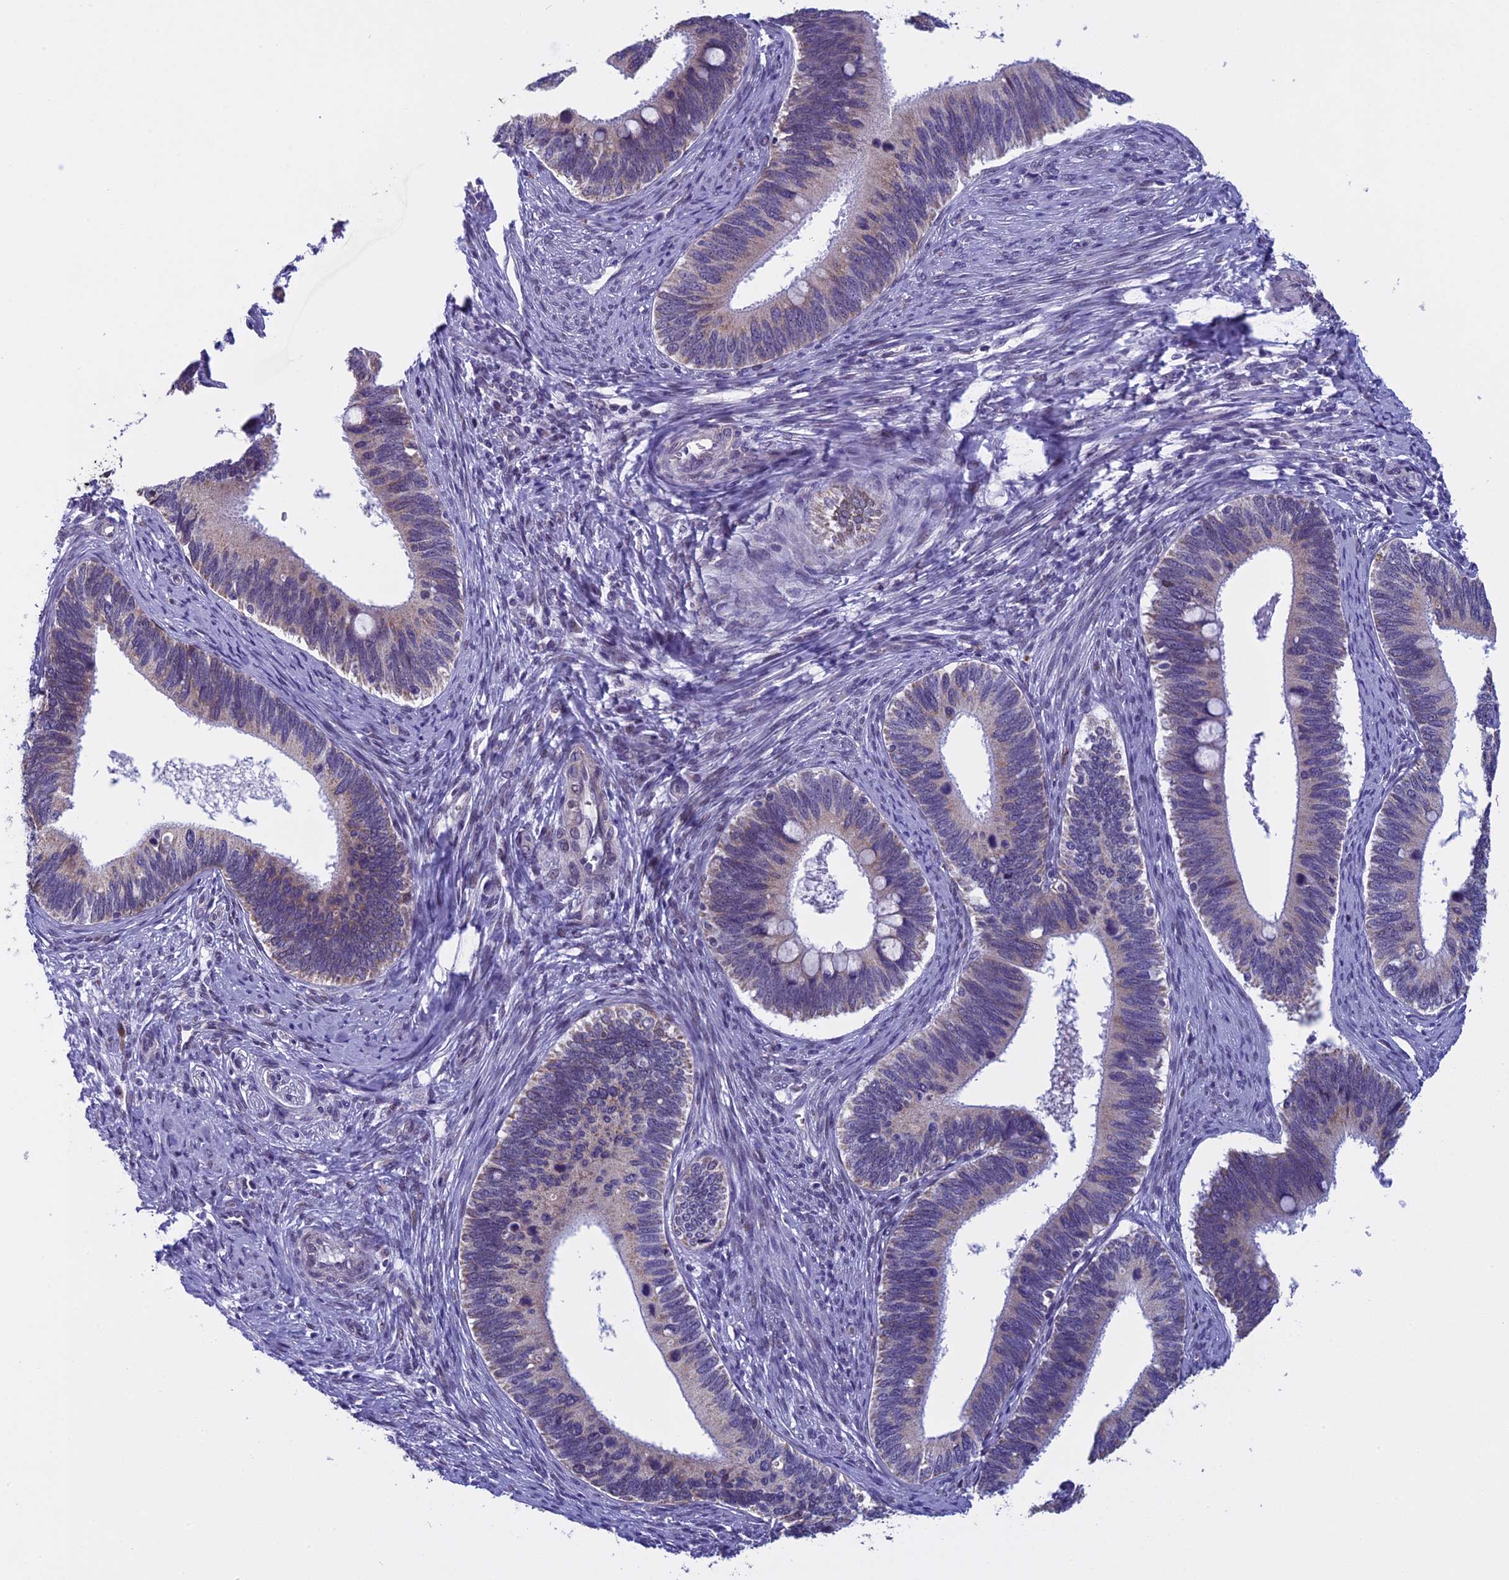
{"staining": {"intensity": "weak", "quantity": ">75%", "location": "cytoplasmic/membranous"}, "tissue": "cervical cancer", "cell_type": "Tumor cells", "image_type": "cancer", "snomed": [{"axis": "morphology", "description": "Adenocarcinoma, NOS"}, {"axis": "topography", "description": "Cervix"}], "caption": "High-power microscopy captured an immunohistochemistry histopathology image of cervical cancer, revealing weak cytoplasmic/membranous staining in approximately >75% of tumor cells.", "gene": "ZNF317", "patient": {"sex": "female", "age": 42}}